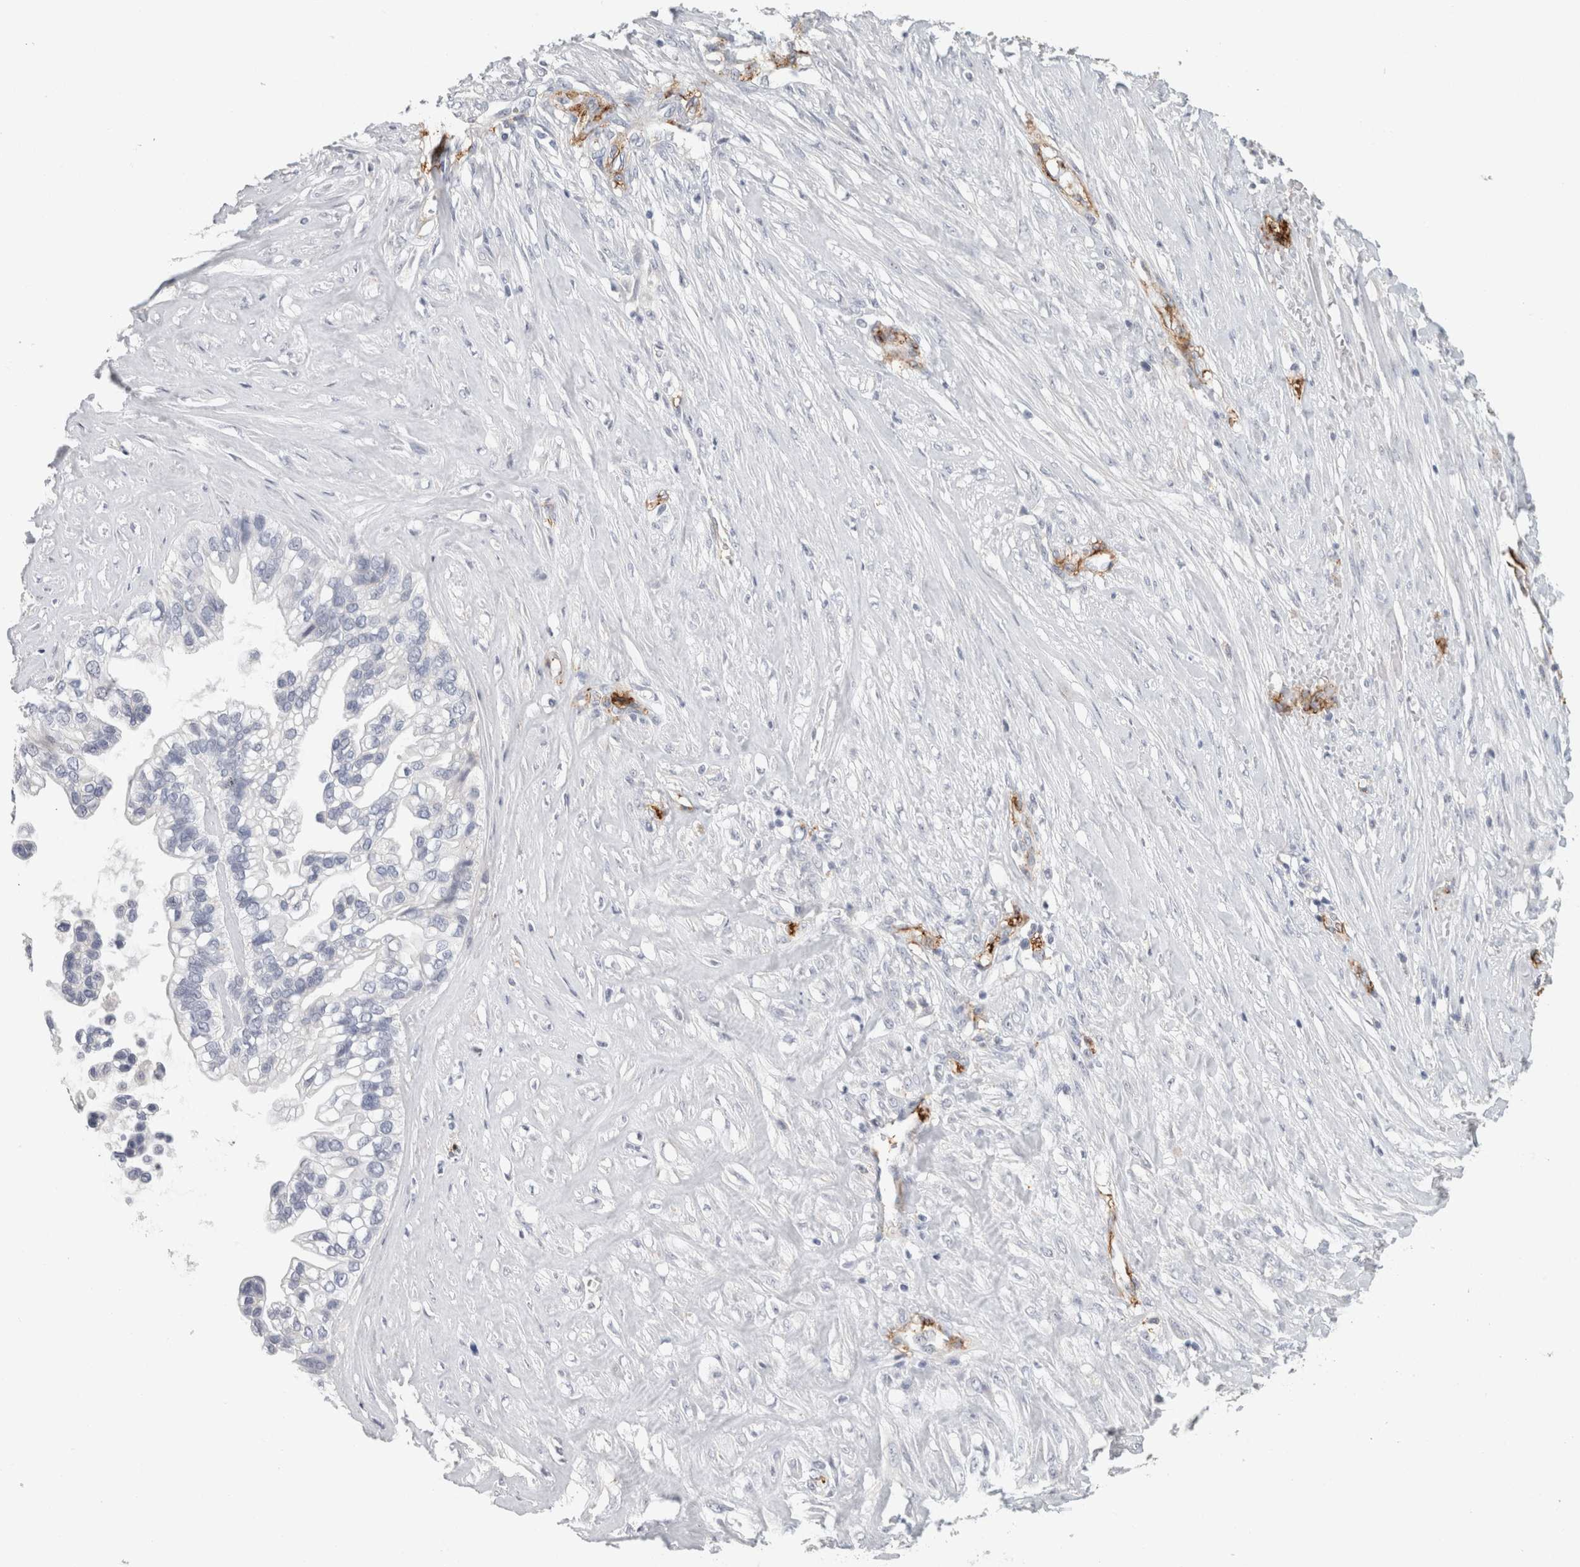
{"staining": {"intensity": "negative", "quantity": "none", "location": "none"}, "tissue": "ovarian cancer", "cell_type": "Tumor cells", "image_type": "cancer", "snomed": [{"axis": "morphology", "description": "Cystadenocarcinoma, mucinous, NOS"}, {"axis": "topography", "description": "Ovary"}], "caption": "This micrograph is of ovarian cancer stained with immunohistochemistry (IHC) to label a protein in brown with the nuclei are counter-stained blue. There is no expression in tumor cells.", "gene": "CD36", "patient": {"sex": "female", "age": 80}}